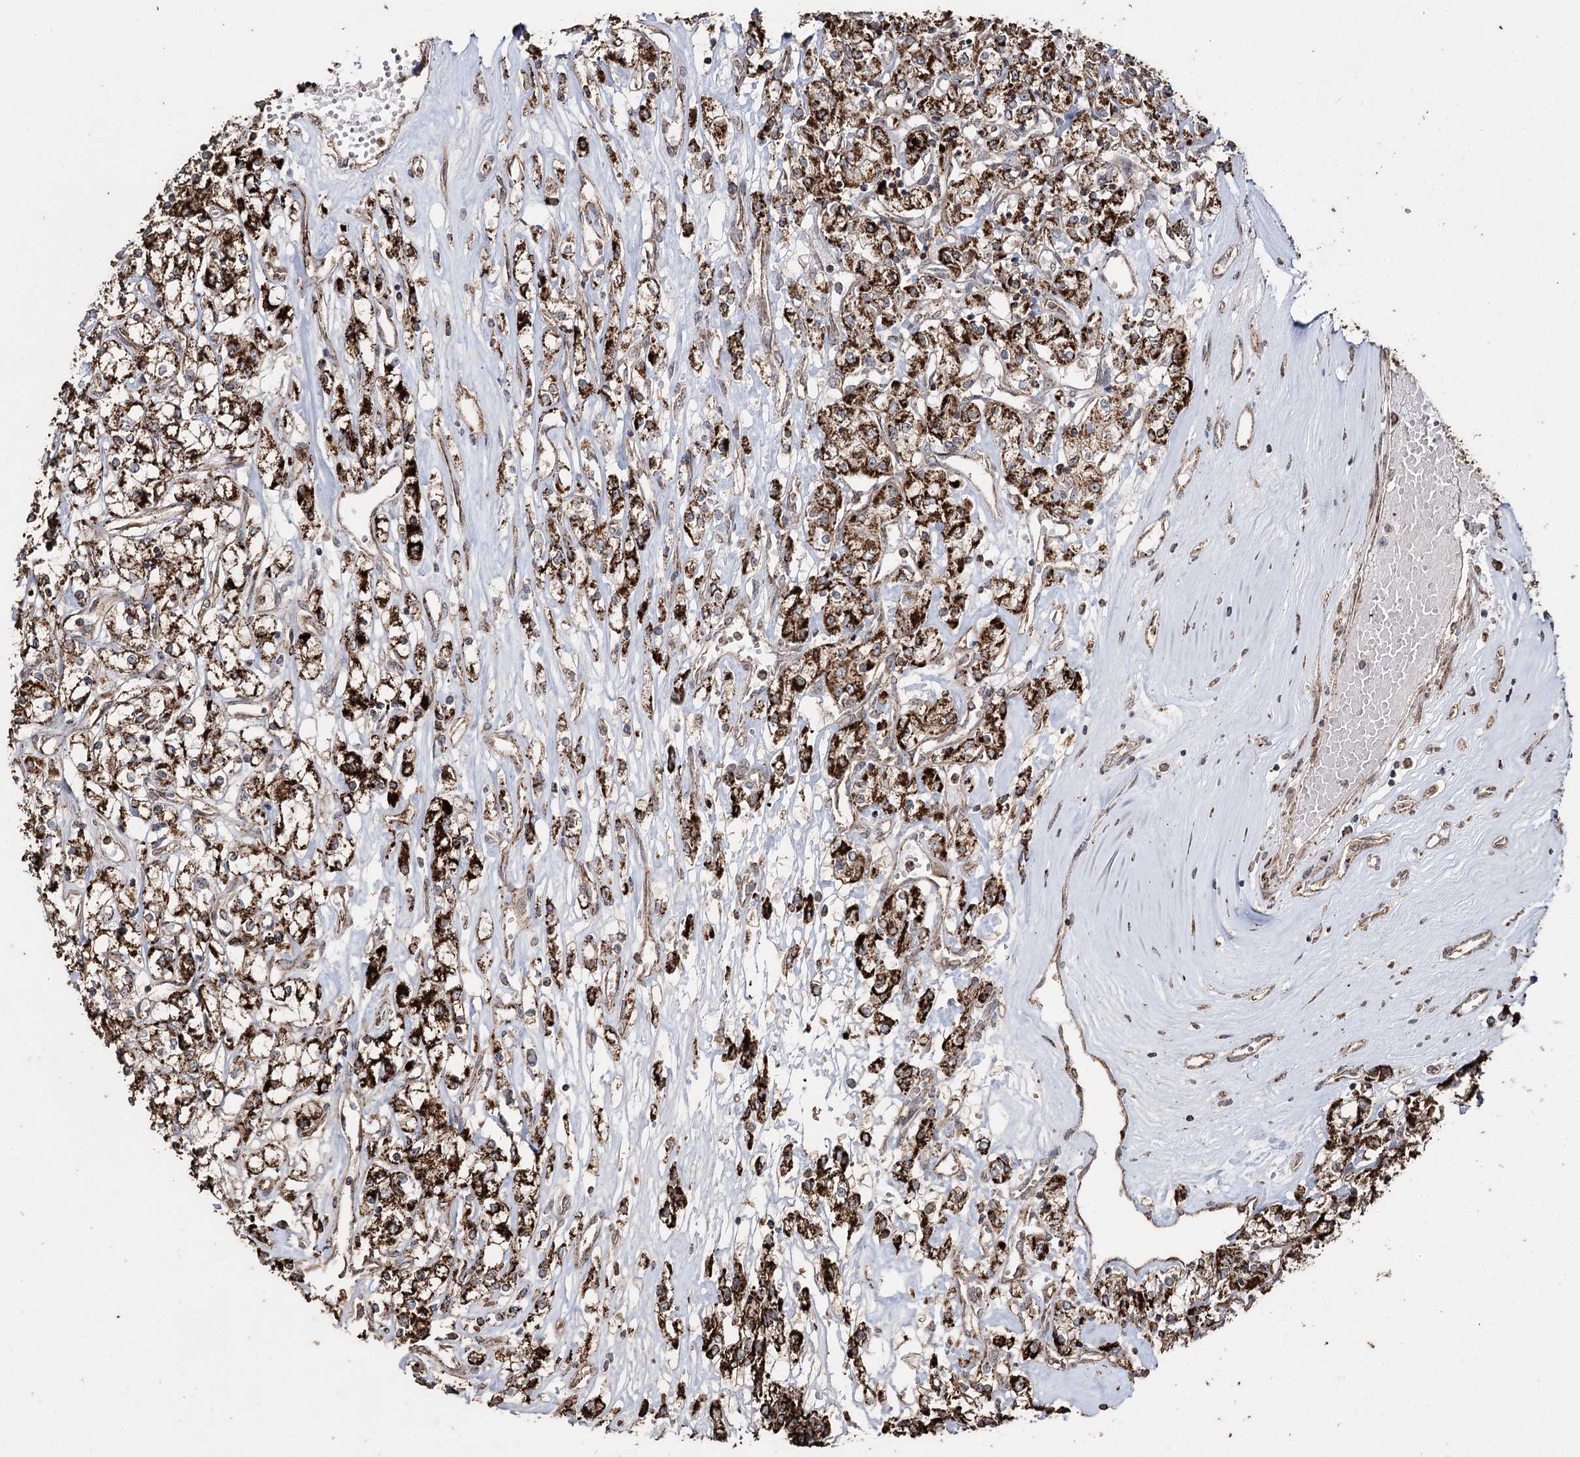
{"staining": {"intensity": "strong", "quantity": ">75%", "location": "cytoplasmic/membranous"}, "tissue": "renal cancer", "cell_type": "Tumor cells", "image_type": "cancer", "snomed": [{"axis": "morphology", "description": "Adenocarcinoma, NOS"}, {"axis": "topography", "description": "Kidney"}], "caption": "Immunohistochemical staining of renal cancer displays strong cytoplasmic/membranous protein positivity in approximately >75% of tumor cells.", "gene": "SLF2", "patient": {"sex": "female", "age": 59}}